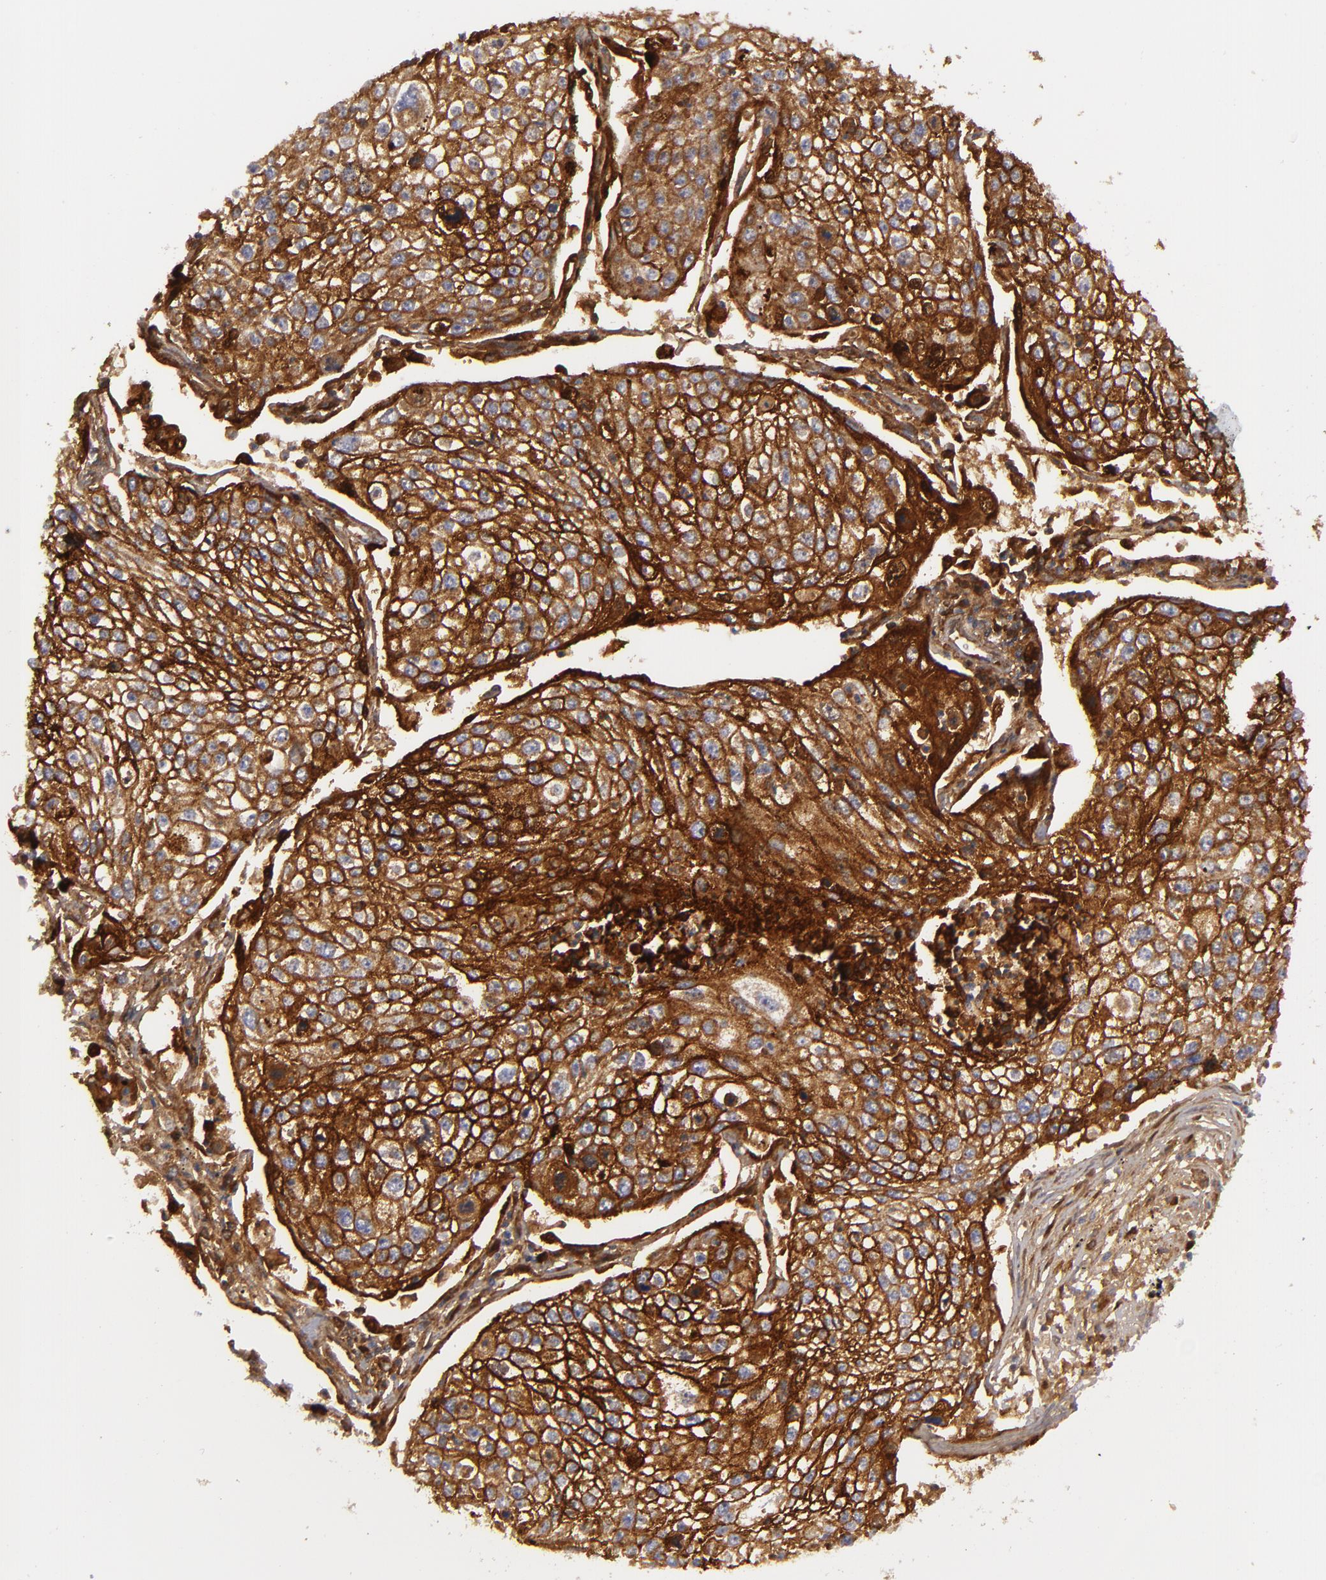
{"staining": {"intensity": "moderate", "quantity": ">75%", "location": "cytoplasmic/membranous"}, "tissue": "lung cancer", "cell_type": "Tumor cells", "image_type": "cancer", "snomed": [{"axis": "morphology", "description": "Squamous cell carcinoma, NOS"}, {"axis": "topography", "description": "Lung"}], "caption": "About >75% of tumor cells in human lung cancer (squamous cell carcinoma) display moderate cytoplasmic/membranous protein positivity as visualized by brown immunohistochemical staining.", "gene": "ALCAM", "patient": {"sex": "male", "age": 75}}